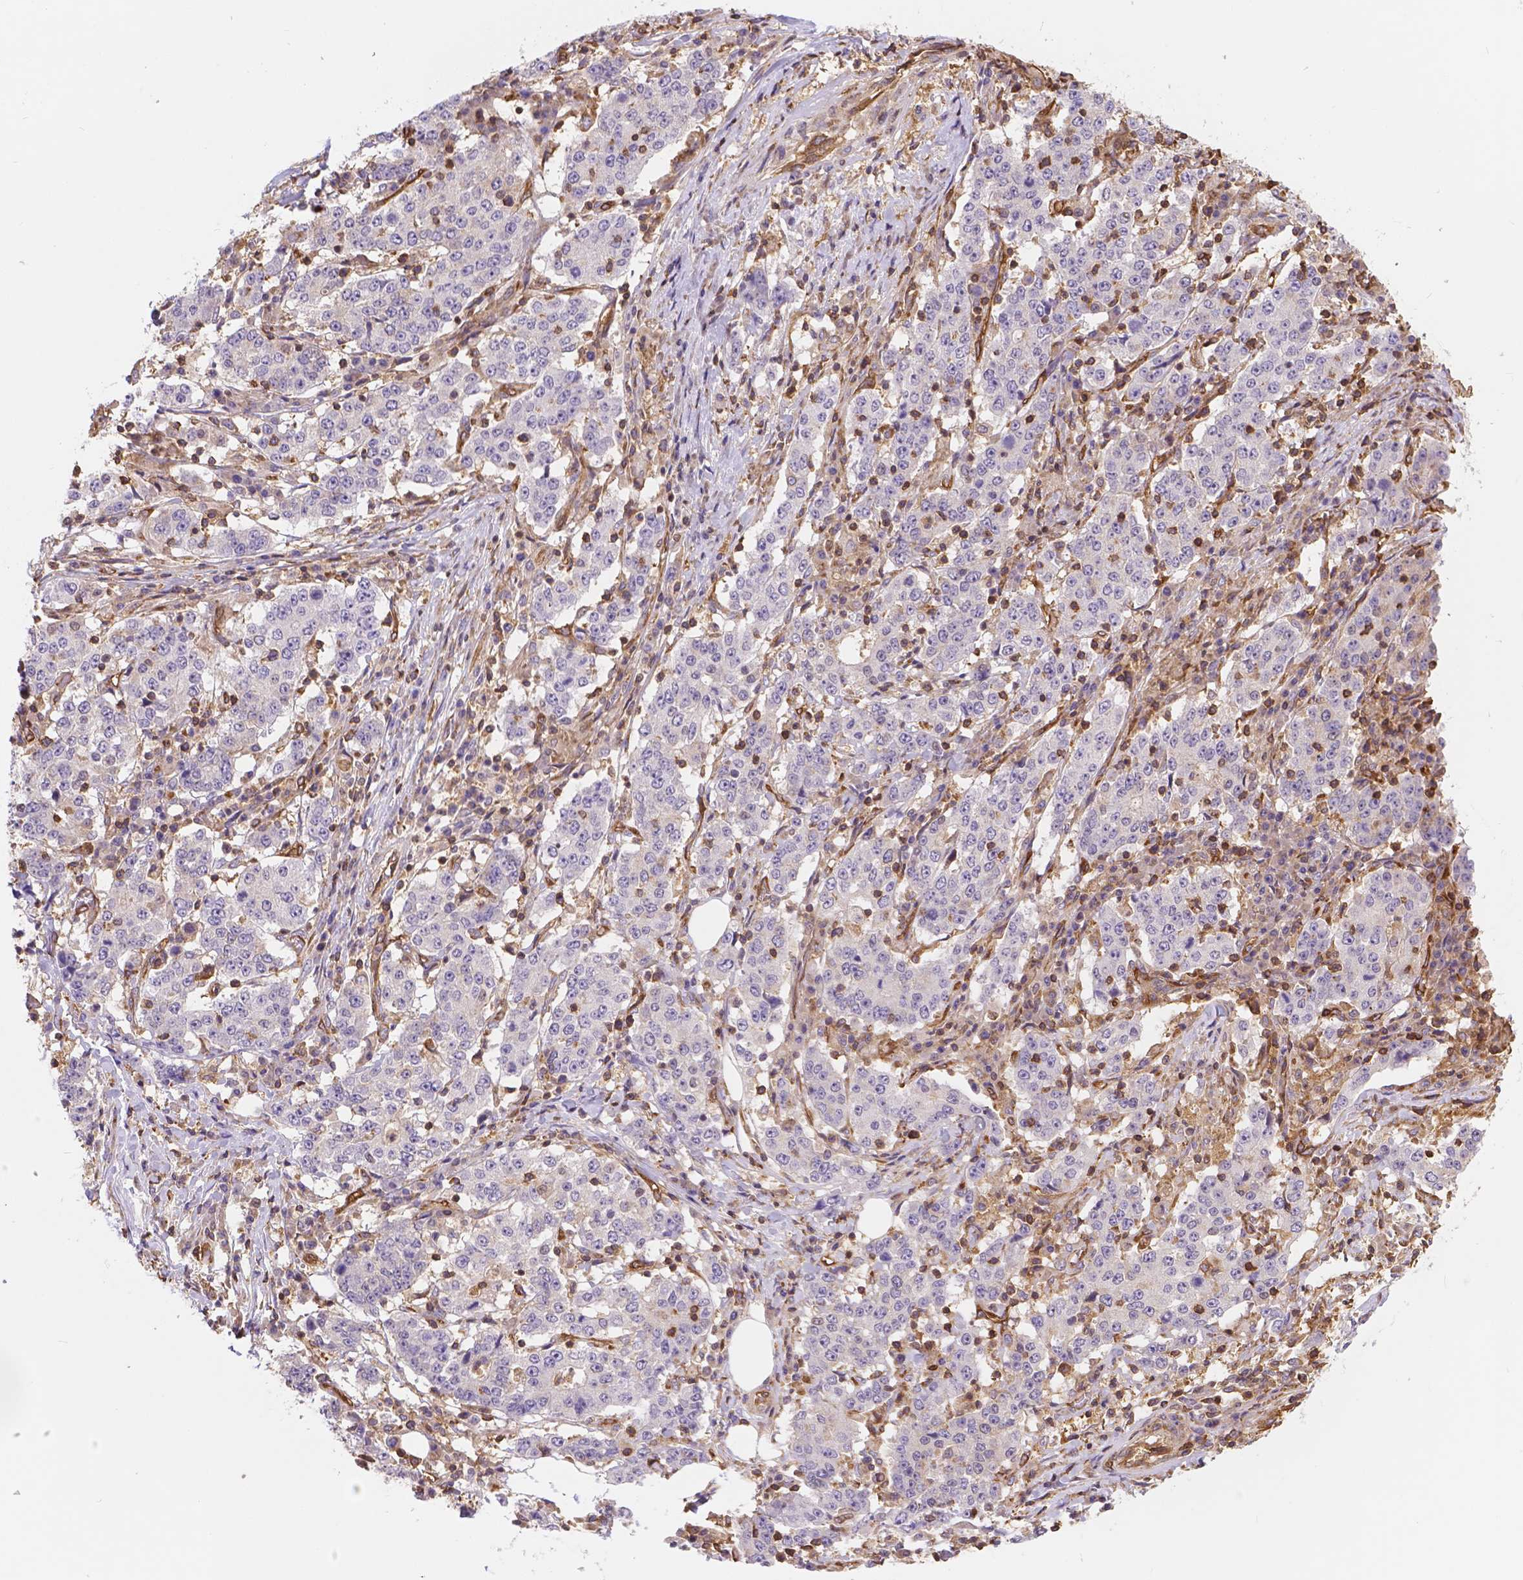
{"staining": {"intensity": "negative", "quantity": "none", "location": "none"}, "tissue": "stomach cancer", "cell_type": "Tumor cells", "image_type": "cancer", "snomed": [{"axis": "morphology", "description": "Adenocarcinoma, NOS"}, {"axis": "topography", "description": "Stomach"}], "caption": "This is an IHC histopathology image of stomach cancer (adenocarcinoma). There is no staining in tumor cells.", "gene": "DMWD", "patient": {"sex": "male", "age": 59}}